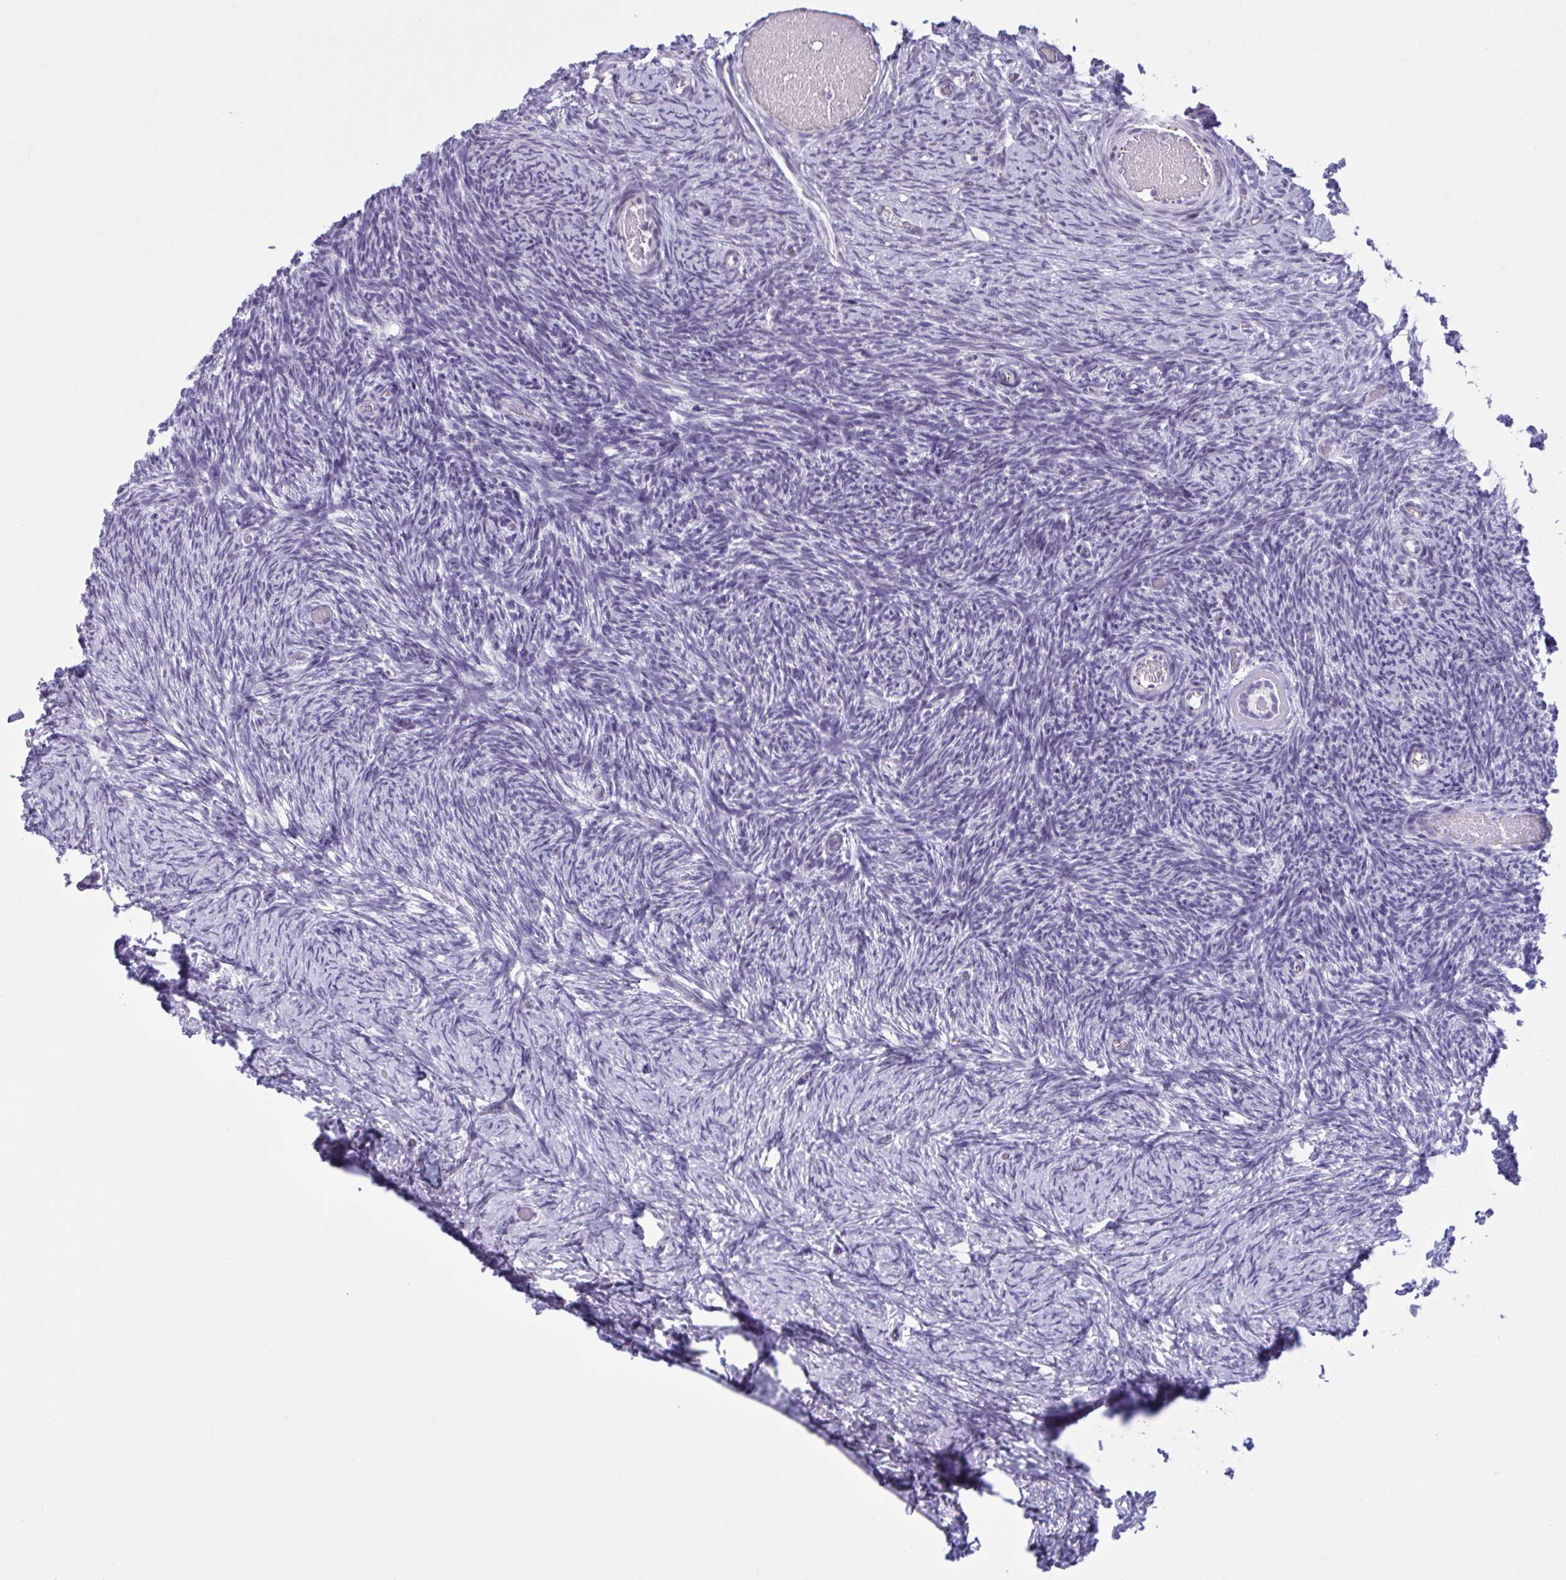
{"staining": {"intensity": "negative", "quantity": "none", "location": "none"}, "tissue": "ovary", "cell_type": "Follicle cells", "image_type": "normal", "snomed": [{"axis": "morphology", "description": "Normal tissue, NOS"}, {"axis": "topography", "description": "Ovary"}], "caption": "Immunohistochemistry of normal human ovary reveals no expression in follicle cells.", "gene": "ZNF682", "patient": {"sex": "female", "age": 39}}